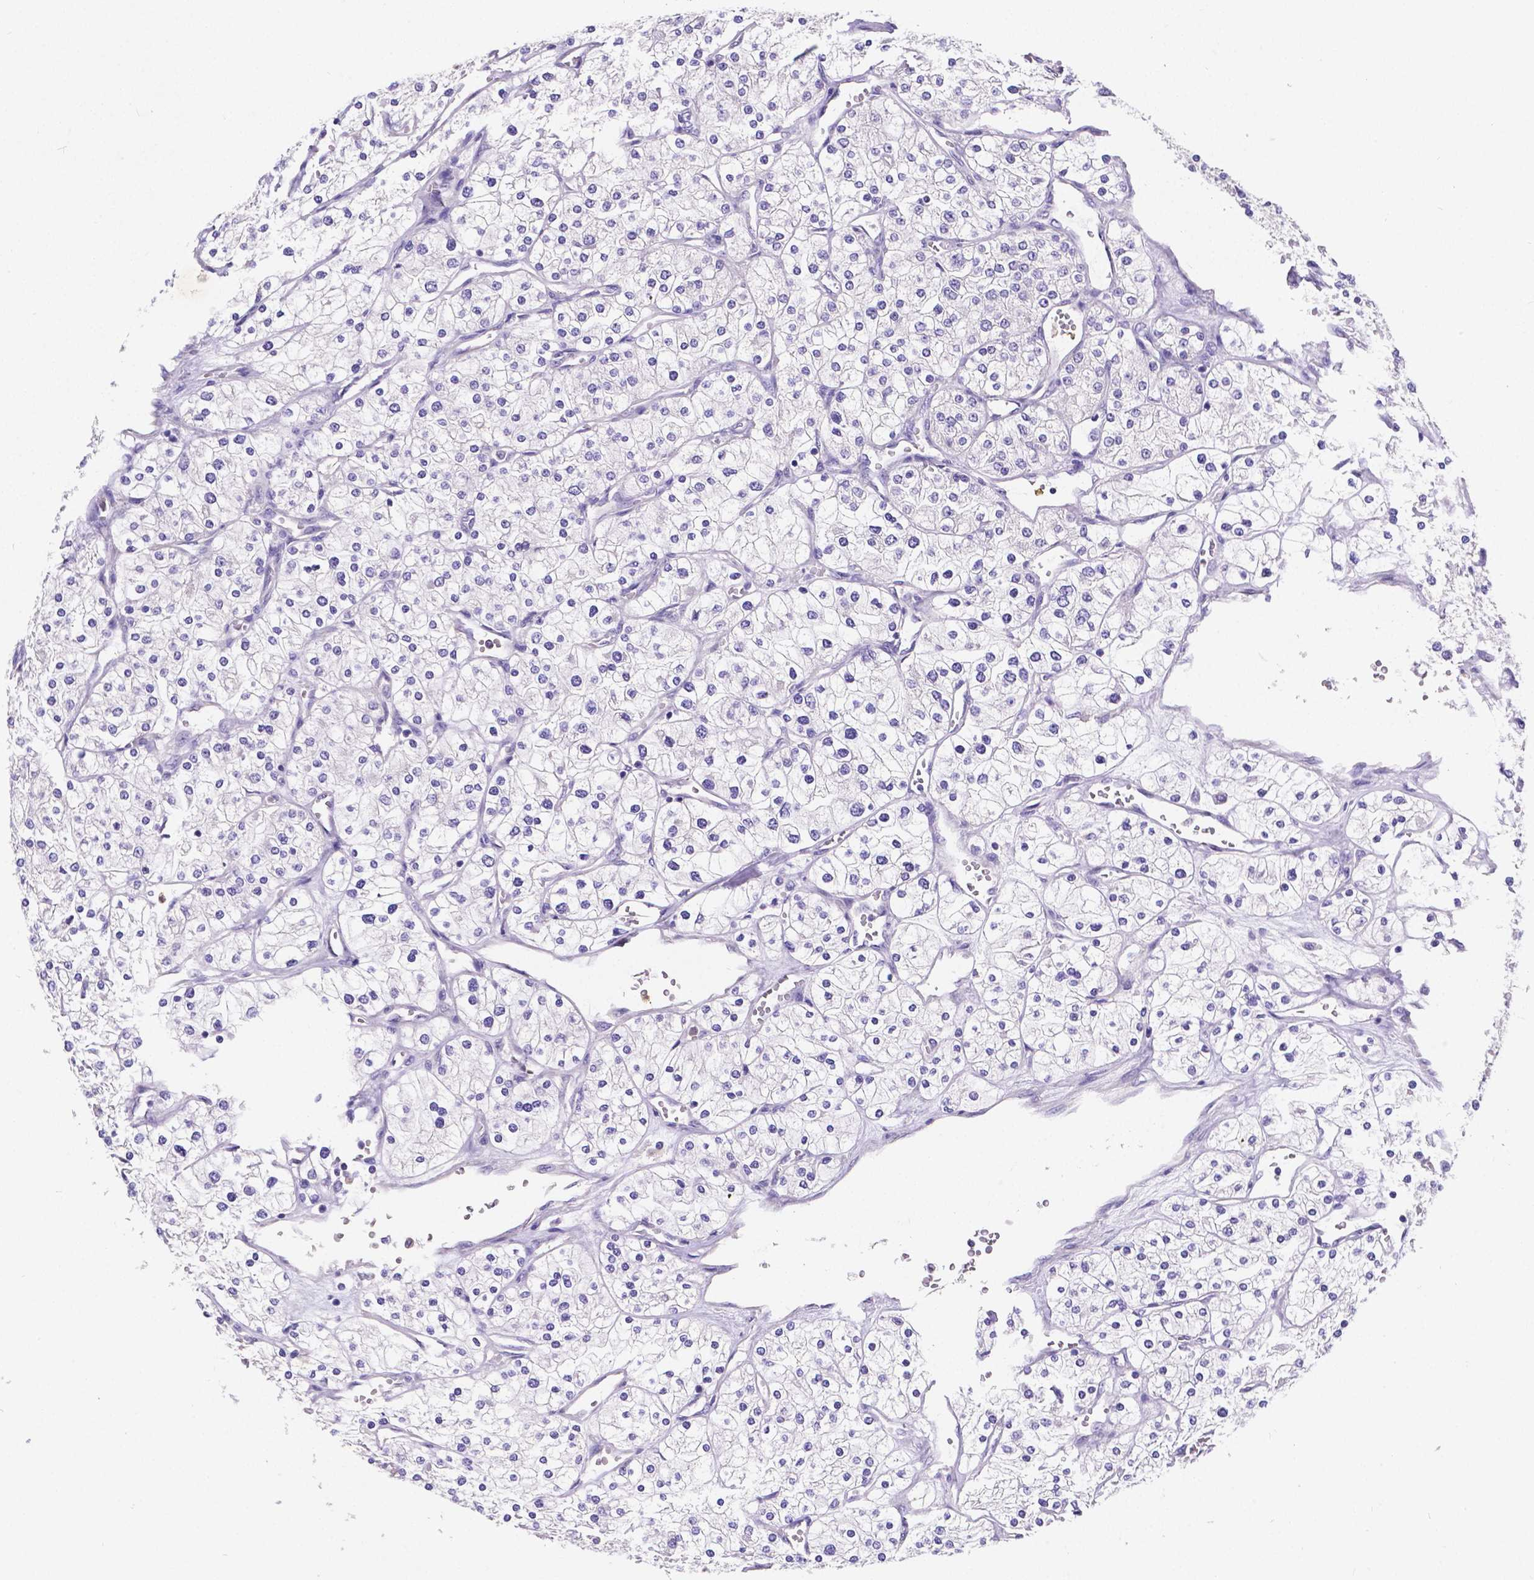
{"staining": {"intensity": "negative", "quantity": "none", "location": "none"}, "tissue": "renal cancer", "cell_type": "Tumor cells", "image_type": "cancer", "snomed": [{"axis": "morphology", "description": "Adenocarcinoma, NOS"}, {"axis": "topography", "description": "Kidney"}], "caption": "Tumor cells show no significant staining in renal adenocarcinoma.", "gene": "ATP6V1D", "patient": {"sex": "male", "age": 80}}